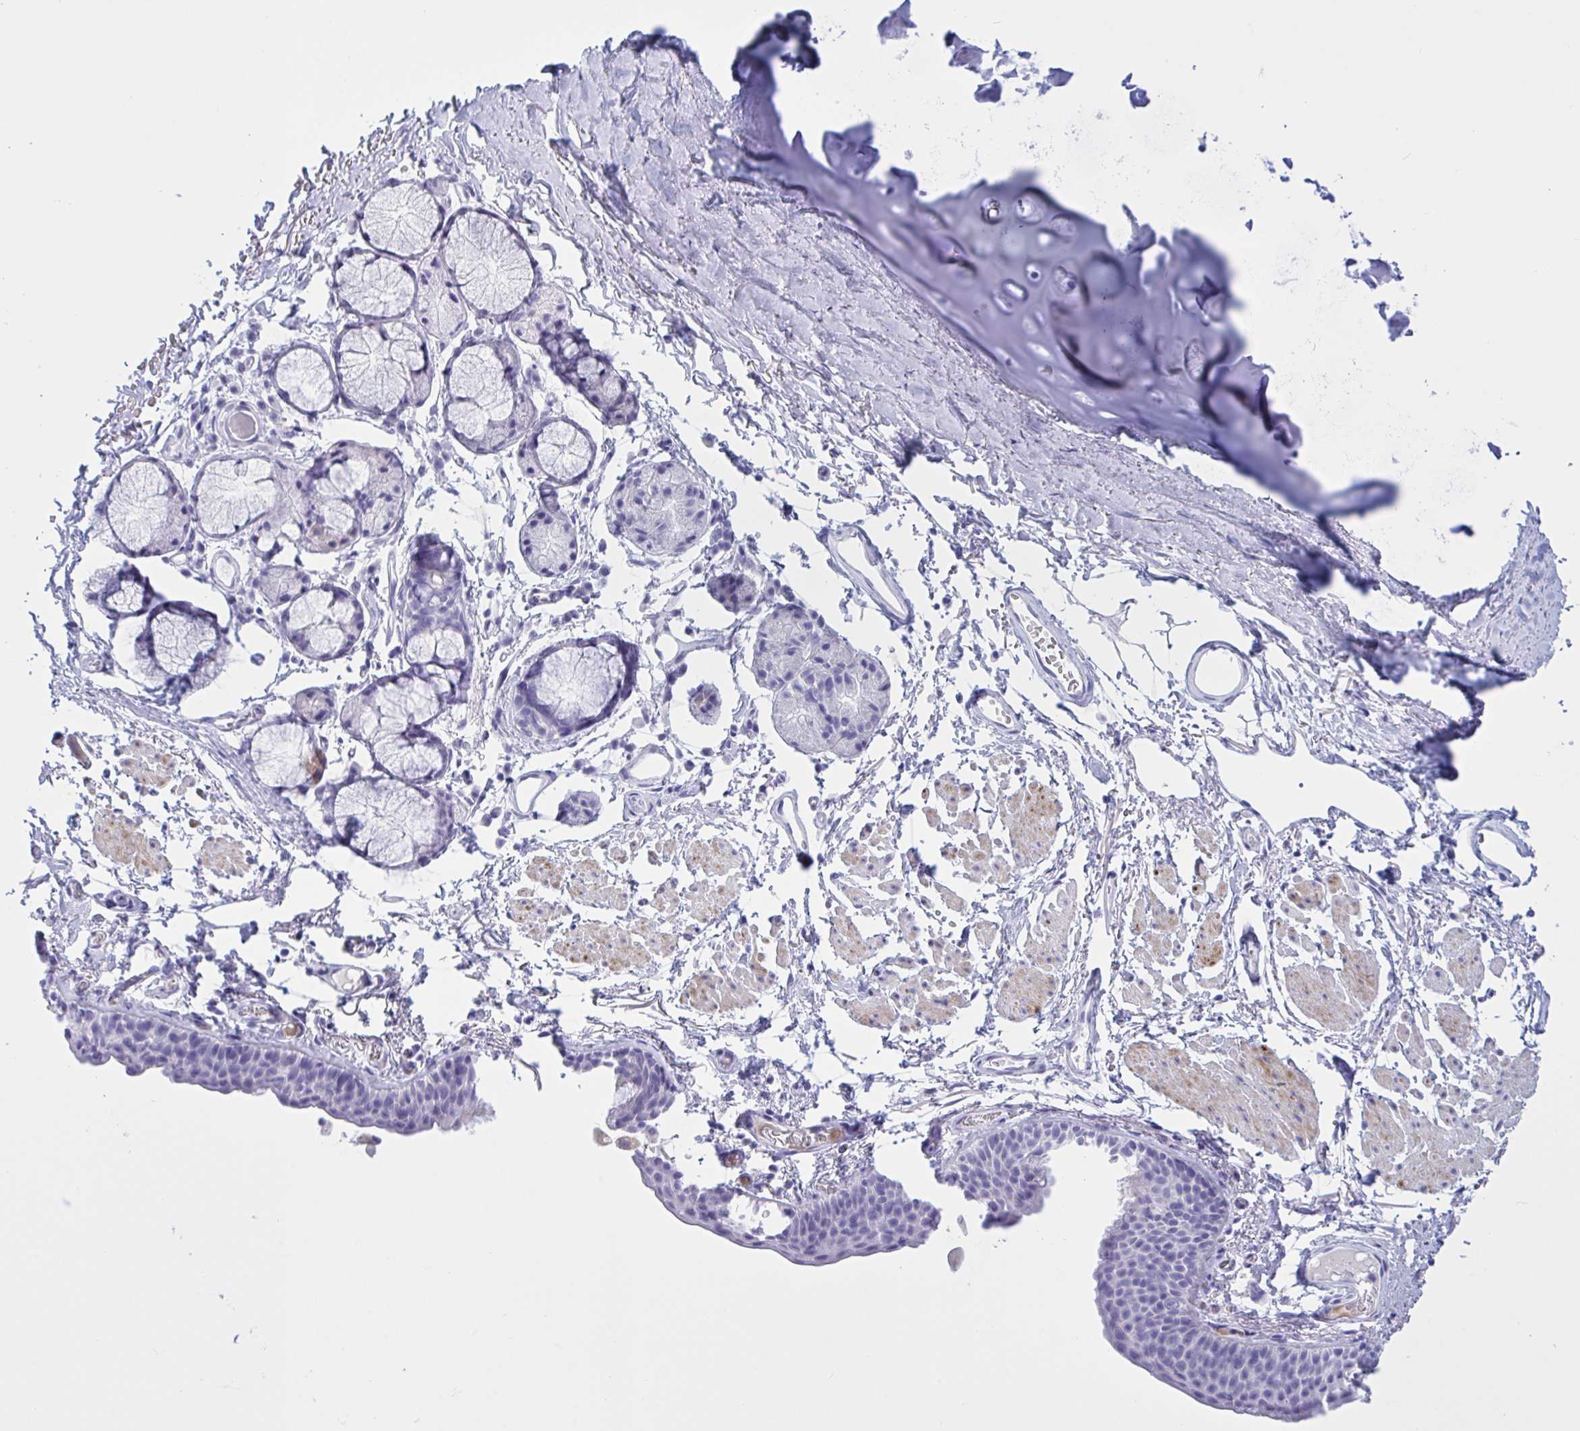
{"staining": {"intensity": "moderate", "quantity": "<25%", "location": "cytoplasmic/membranous"}, "tissue": "bronchus", "cell_type": "Respiratory epithelial cells", "image_type": "normal", "snomed": [{"axis": "morphology", "description": "Normal tissue, NOS"}, {"axis": "topography", "description": "Cartilage tissue"}, {"axis": "topography", "description": "Bronchus"}], "caption": "IHC photomicrograph of normal human bronchus stained for a protein (brown), which demonstrates low levels of moderate cytoplasmic/membranous staining in about <25% of respiratory epithelial cells.", "gene": "OXLD1", "patient": {"sex": "female", "age": 79}}